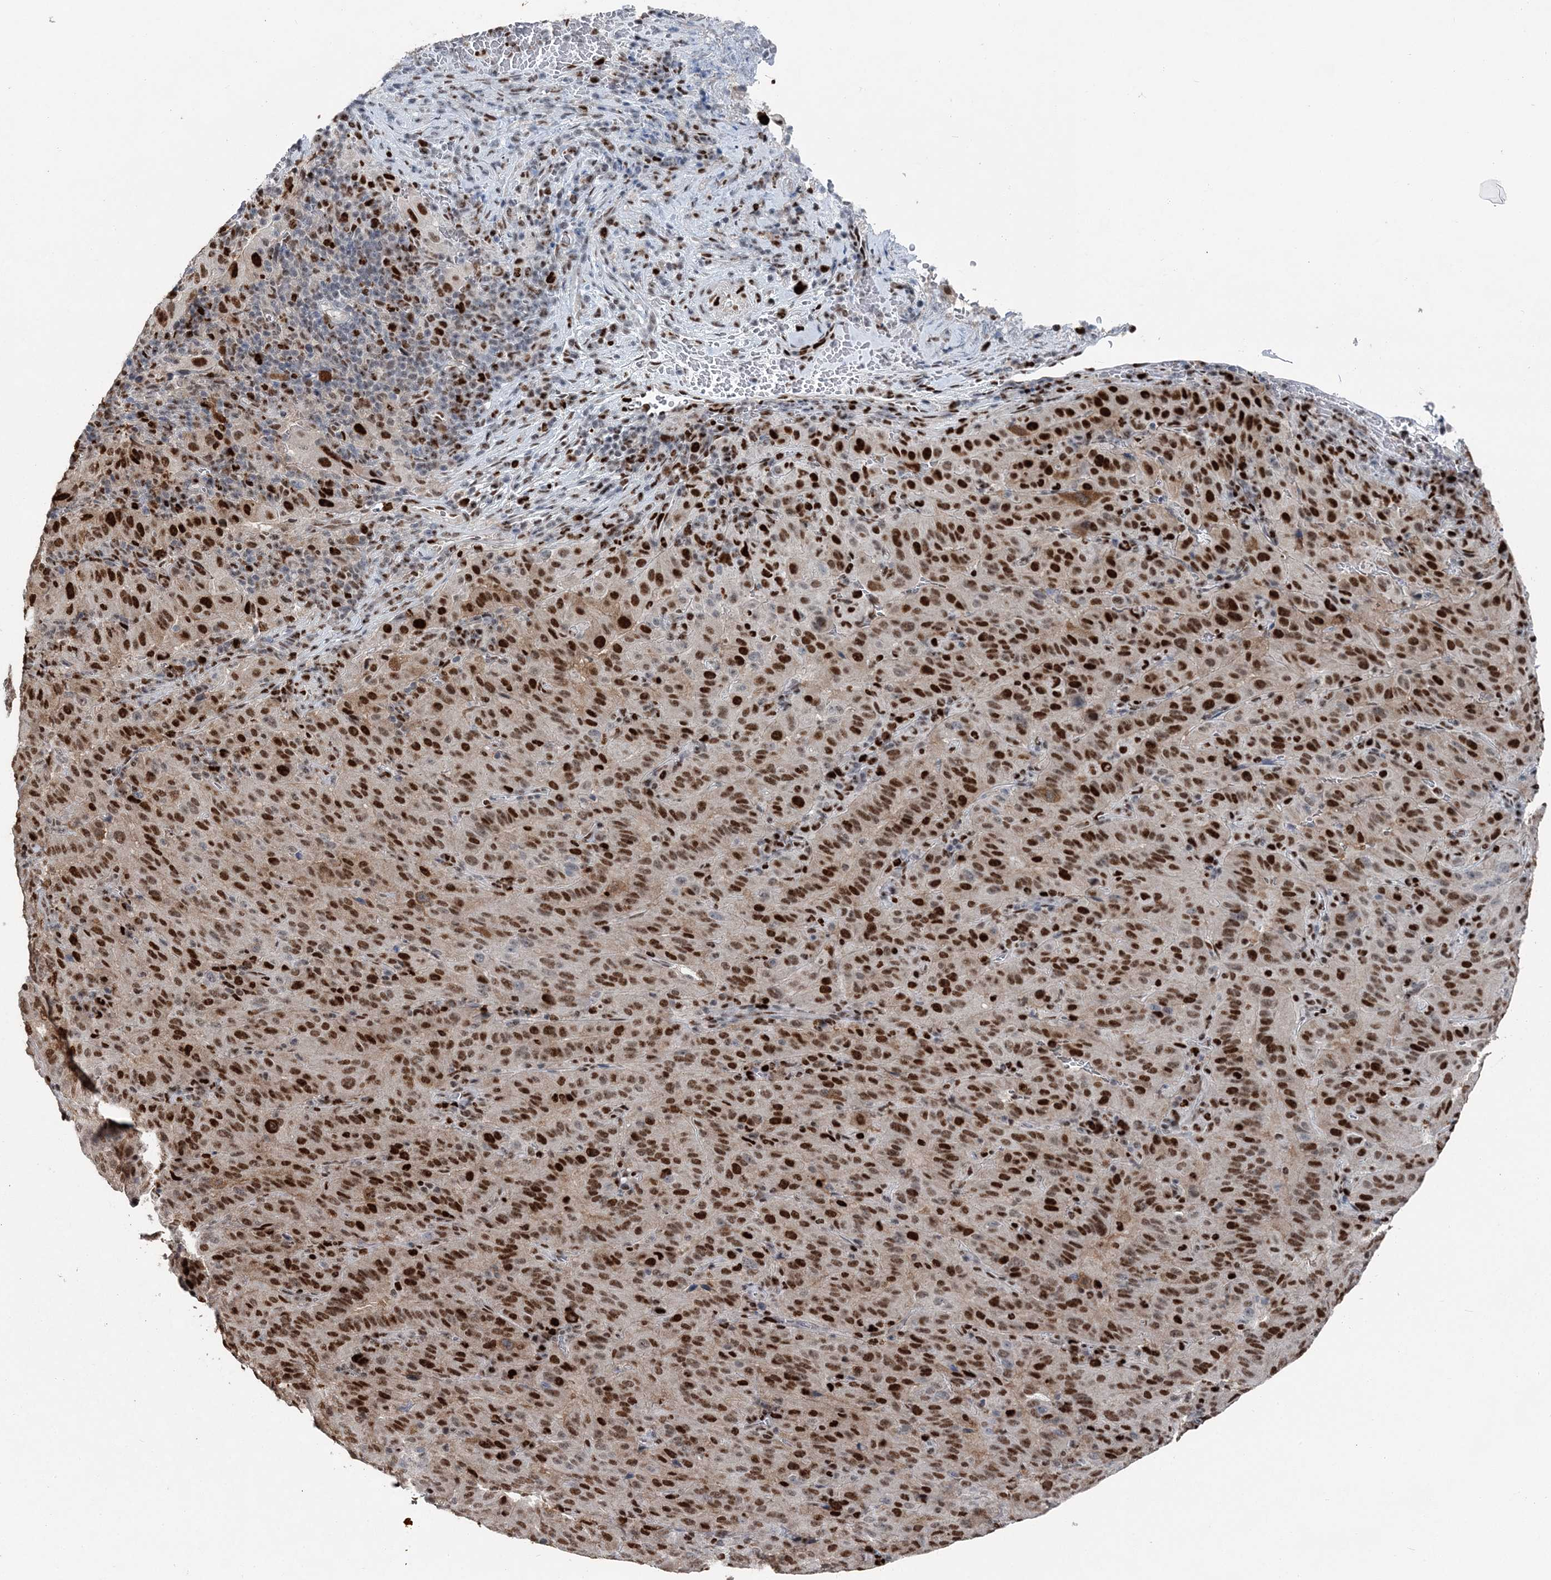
{"staining": {"intensity": "strong", "quantity": ">75%", "location": "nuclear"}, "tissue": "pancreatic cancer", "cell_type": "Tumor cells", "image_type": "cancer", "snomed": [{"axis": "morphology", "description": "Adenocarcinoma, NOS"}, {"axis": "topography", "description": "Pancreas"}], "caption": "Tumor cells reveal high levels of strong nuclear expression in about >75% of cells in pancreatic adenocarcinoma.", "gene": "HAT1", "patient": {"sex": "male", "age": 63}}